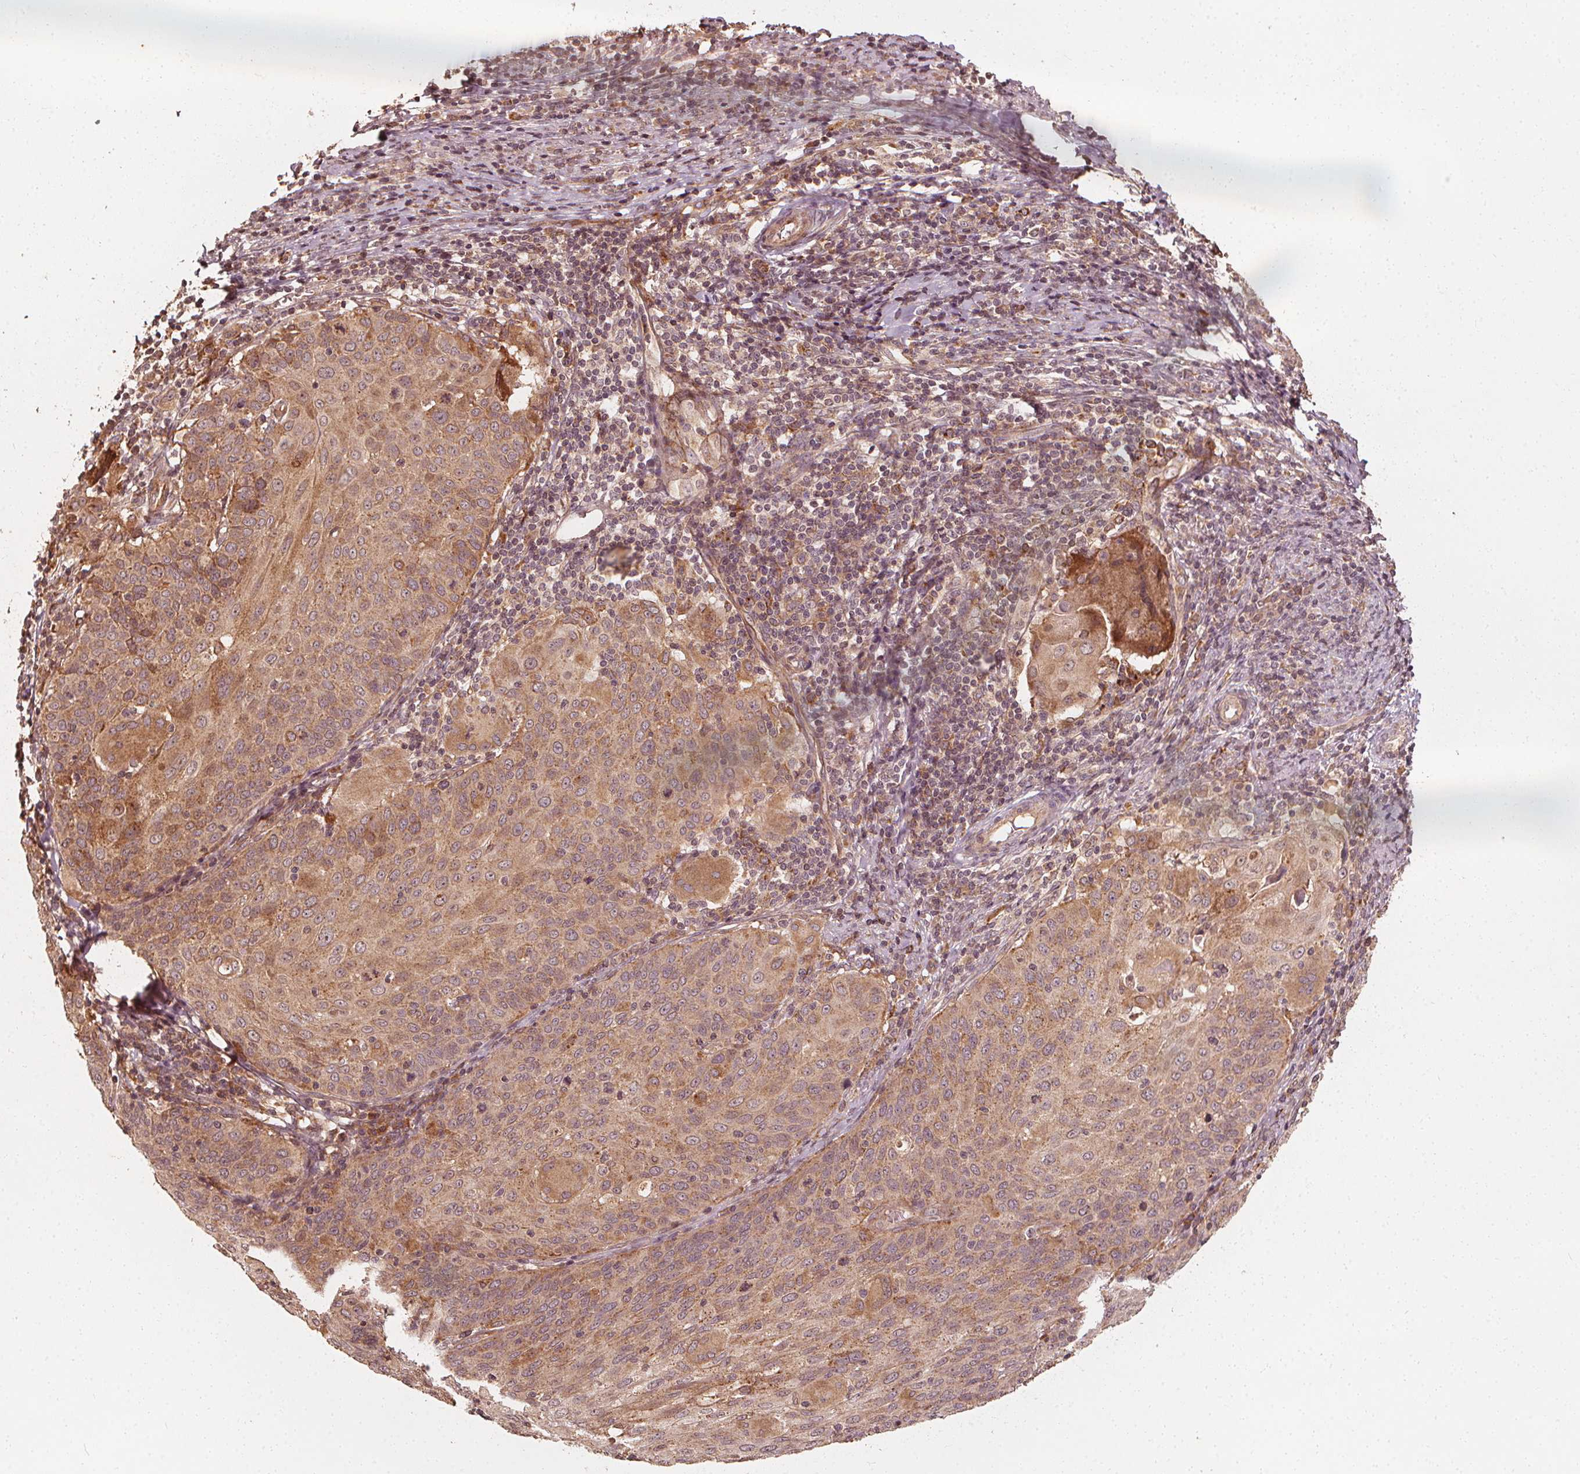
{"staining": {"intensity": "moderate", "quantity": ">75%", "location": "cytoplasmic/membranous"}, "tissue": "cervical cancer", "cell_type": "Tumor cells", "image_type": "cancer", "snomed": [{"axis": "morphology", "description": "Squamous cell carcinoma, NOS"}, {"axis": "topography", "description": "Cervix"}], "caption": "Tumor cells display moderate cytoplasmic/membranous positivity in approximately >75% of cells in cervical cancer. (DAB = brown stain, brightfield microscopy at high magnification).", "gene": "NPC1", "patient": {"sex": "female", "age": 65}}